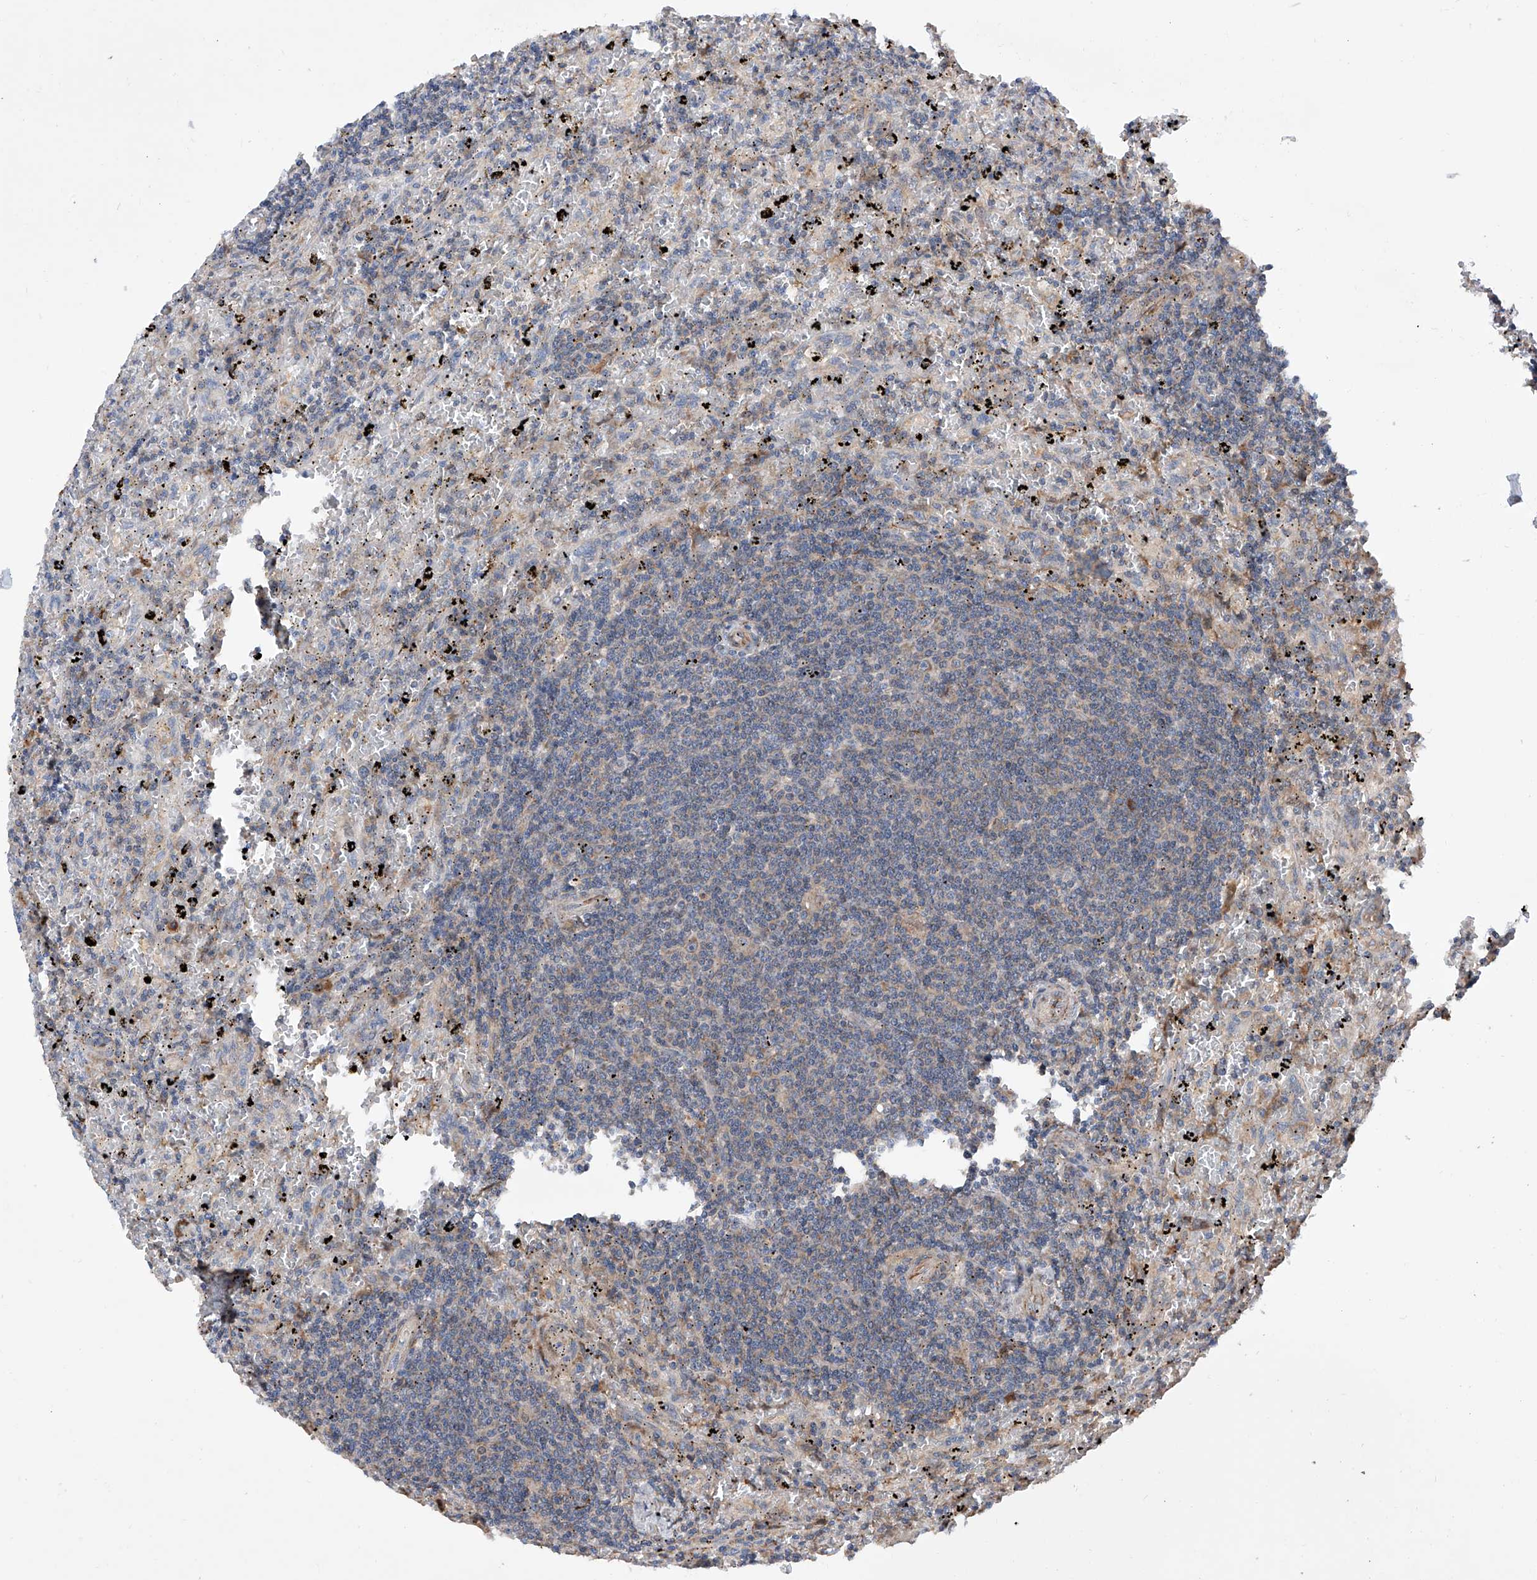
{"staining": {"intensity": "negative", "quantity": "none", "location": "none"}, "tissue": "lymphoma", "cell_type": "Tumor cells", "image_type": "cancer", "snomed": [{"axis": "morphology", "description": "Malignant lymphoma, non-Hodgkin's type, Low grade"}, {"axis": "topography", "description": "Spleen"}], "caption": "Lymphoma was stained to show a protein in brown. There is no significant positivity in tumor cells.", "gene": "INPP5B", "patient": {"sex": "male", "age": 76}}